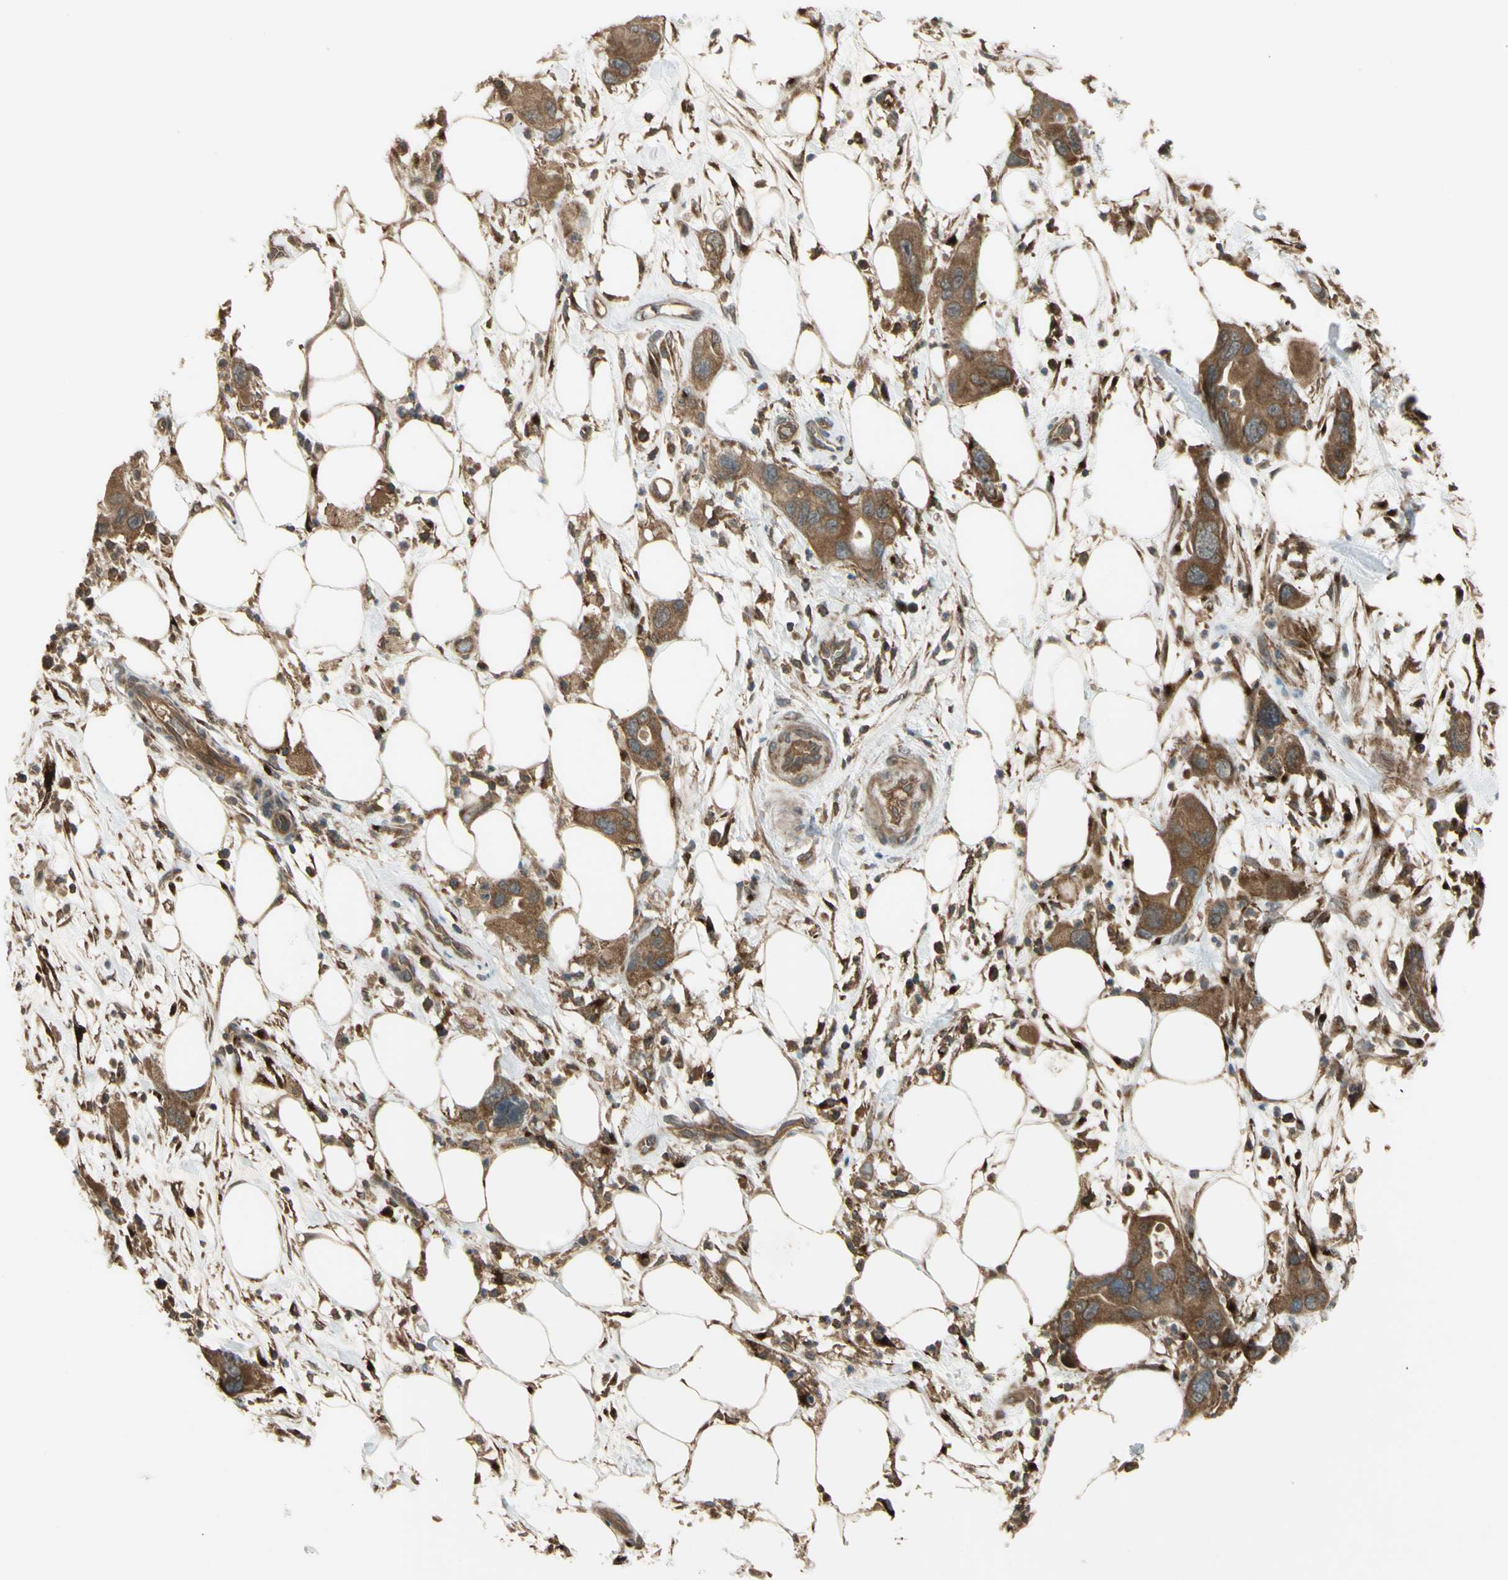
{"staining": {"intensity": "moderate", "quantity": ">75%", "location": "cytoplasmic/membranous"}, "tissue": "pancreatic cancer", "cell_type": "Tumor cells", "image_type": "cancer", "snomed": [{"axis": "morphology", "description": "Adenocarcinoma, NOS"}, {"axis": "topography", "description": "Pancreas"}], "caption": "Pancreatic cancer stained for a protein (brown) demonstrates moderate cytoplasmic/membranous positive staining in about >75% of tumor cells.", "gene": "FLII", "patient": {"sex": "female", "age": 71}}